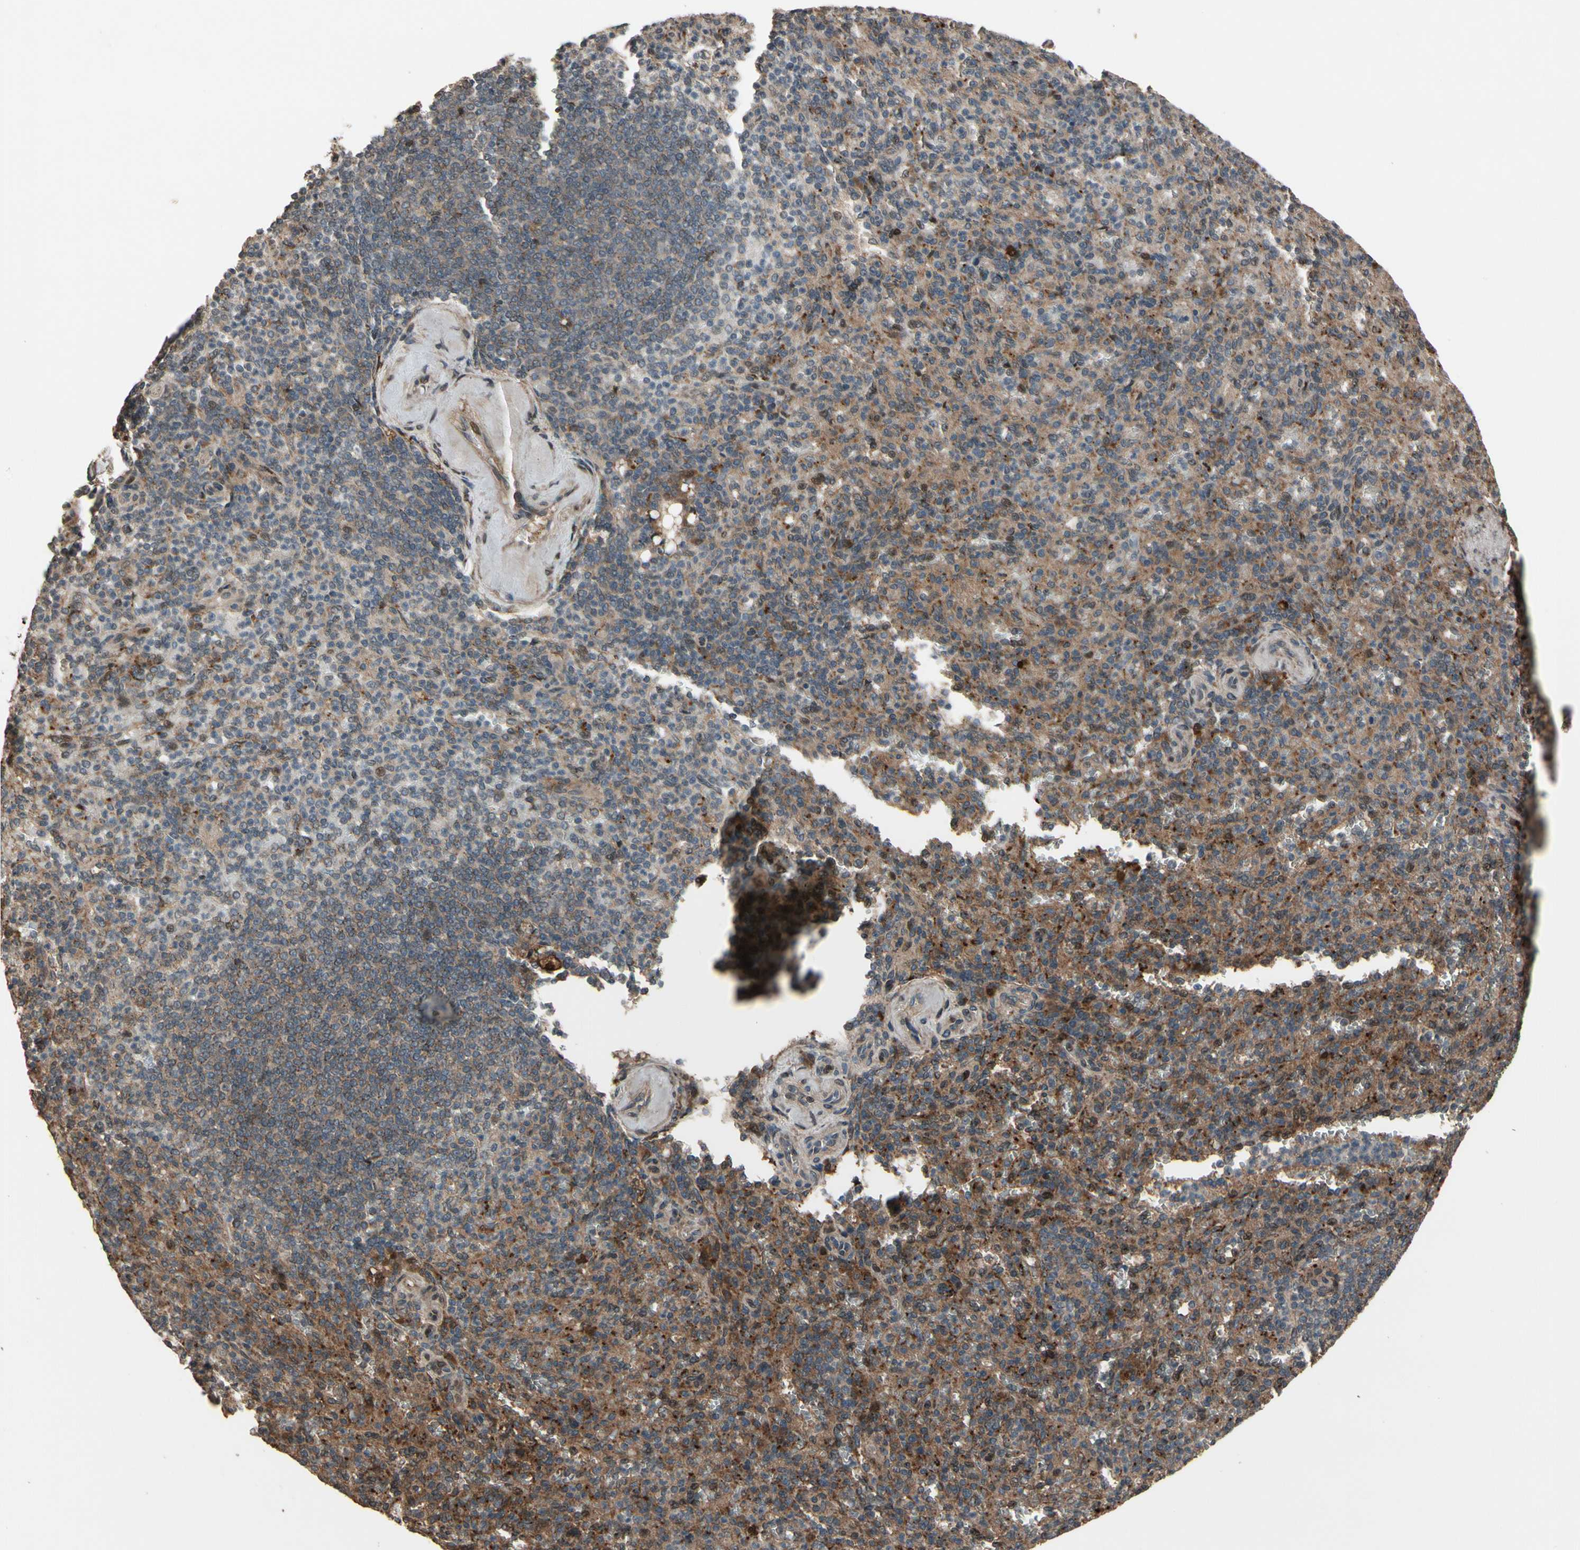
{"staining": {"intensity": "moderate", "quantity": "25%-75%", "location": "cytoplasmic/membranous"}, "tissue": "spleen", "cell_type": "Cells in red pulp", "image_type": "normal", "snomed": [{"axis": "morphology", "description": "Normal tissue, NOS"}, {"axis": "topography", "description": "Spleen"}], "caption": "Approximately 25%-75% of cells in red pulp in unremarkable spleen display moderate cytoplasmic/membranous protein staining as visualized by brown immunohistochemical staining.", "gene": "CSF1R", "patient": {"sex": "female", "age": 74}}